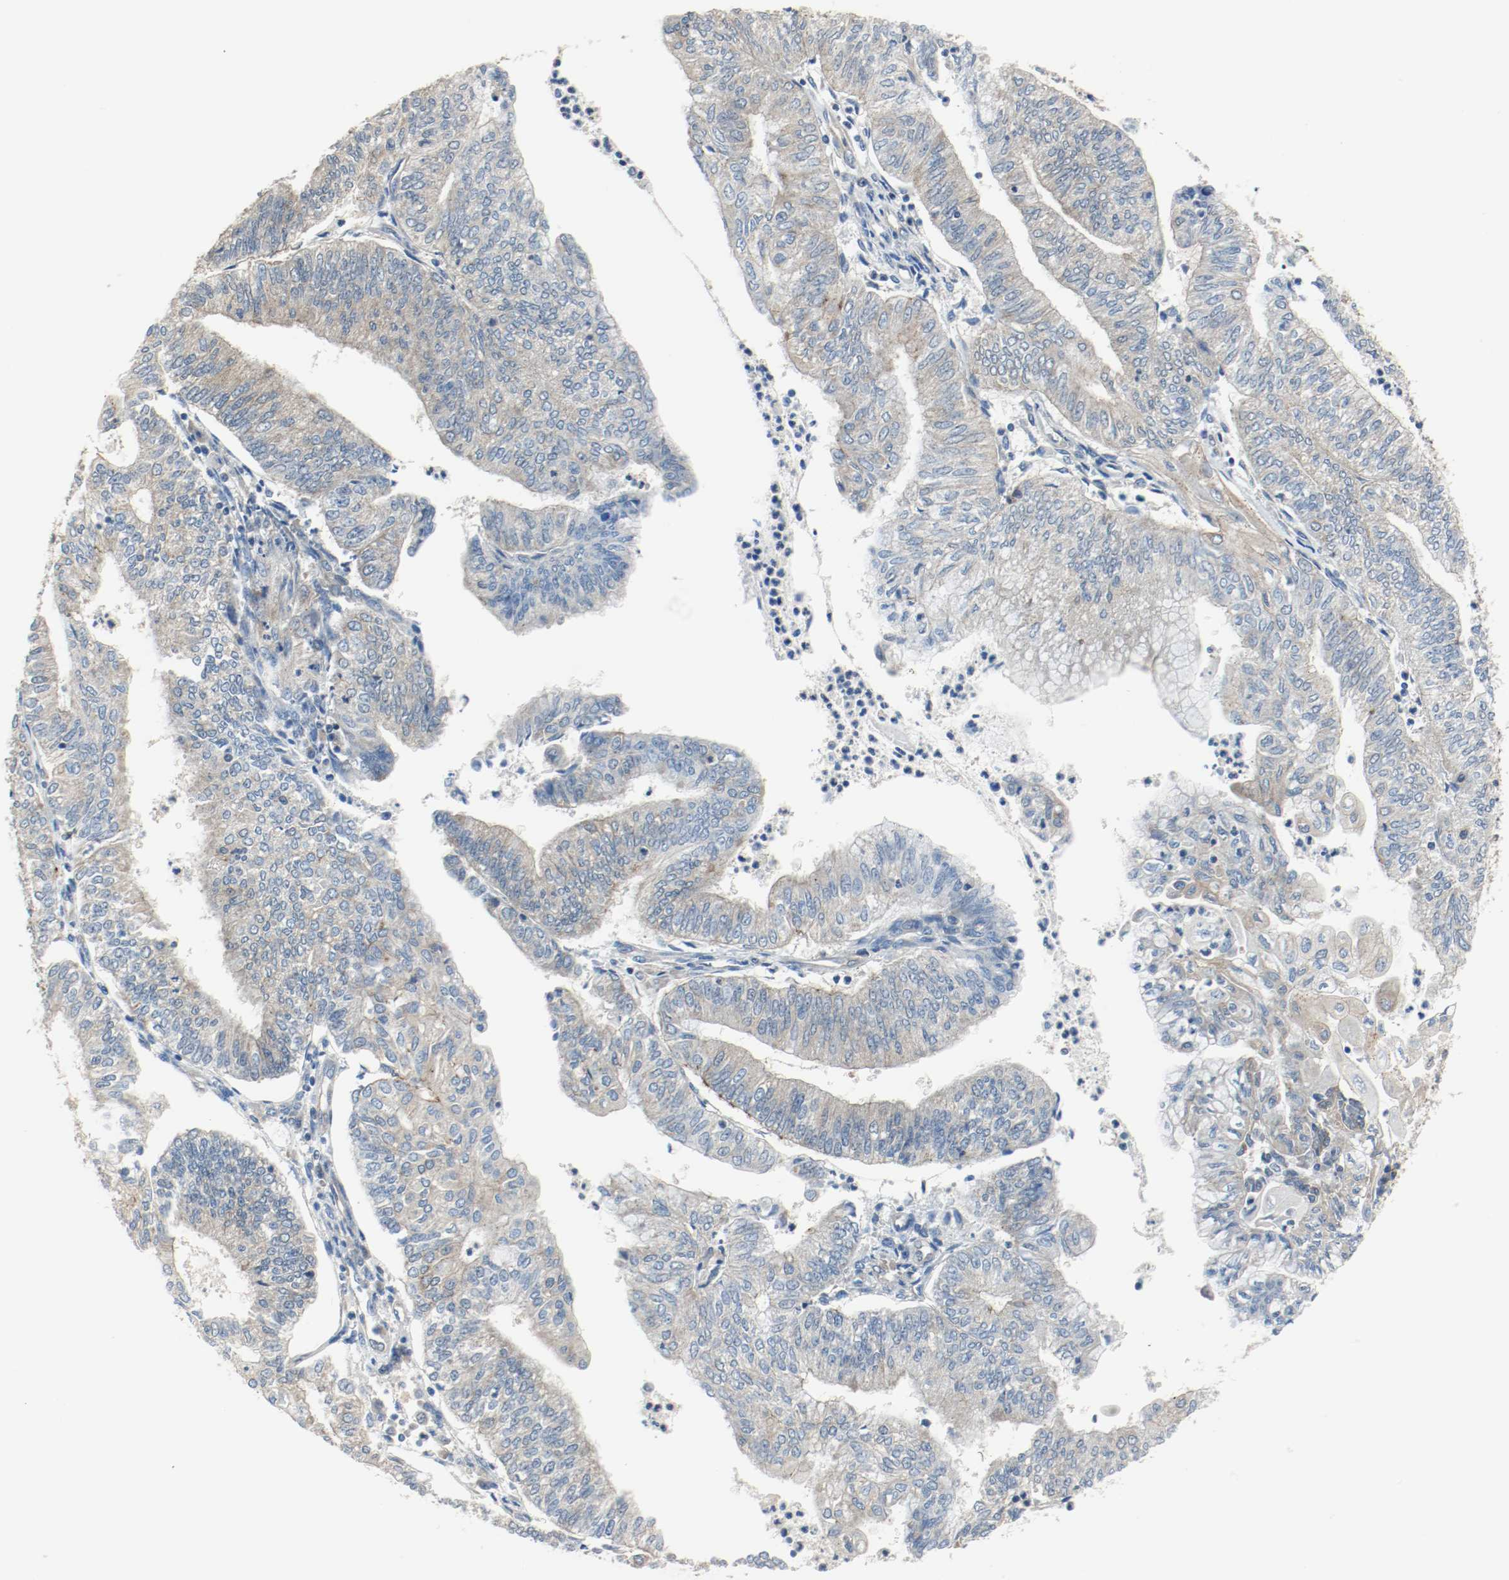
{"staining": {"intensity": "moderate", "quantity": ">75%", "location": "cytoplasmic/membranous"}, "tissue": "endometrial cancer", "cell_type": "Tumor cells", "image_type": "cancer", "snomed": [{"axis": "morphology", "description": "Adenocarcinoma, NOS"}, {"axis": "topography", "description": "Endometrium"}], "caption": "Human adenocarcinoma (endometrial) stained for a protein (brown) demonstrates moderate cytoplasmic/membranous positive staining in about >75% of tumor cells.", "gene": "HGS", "patient": {"sex": "female", "age": 59}}